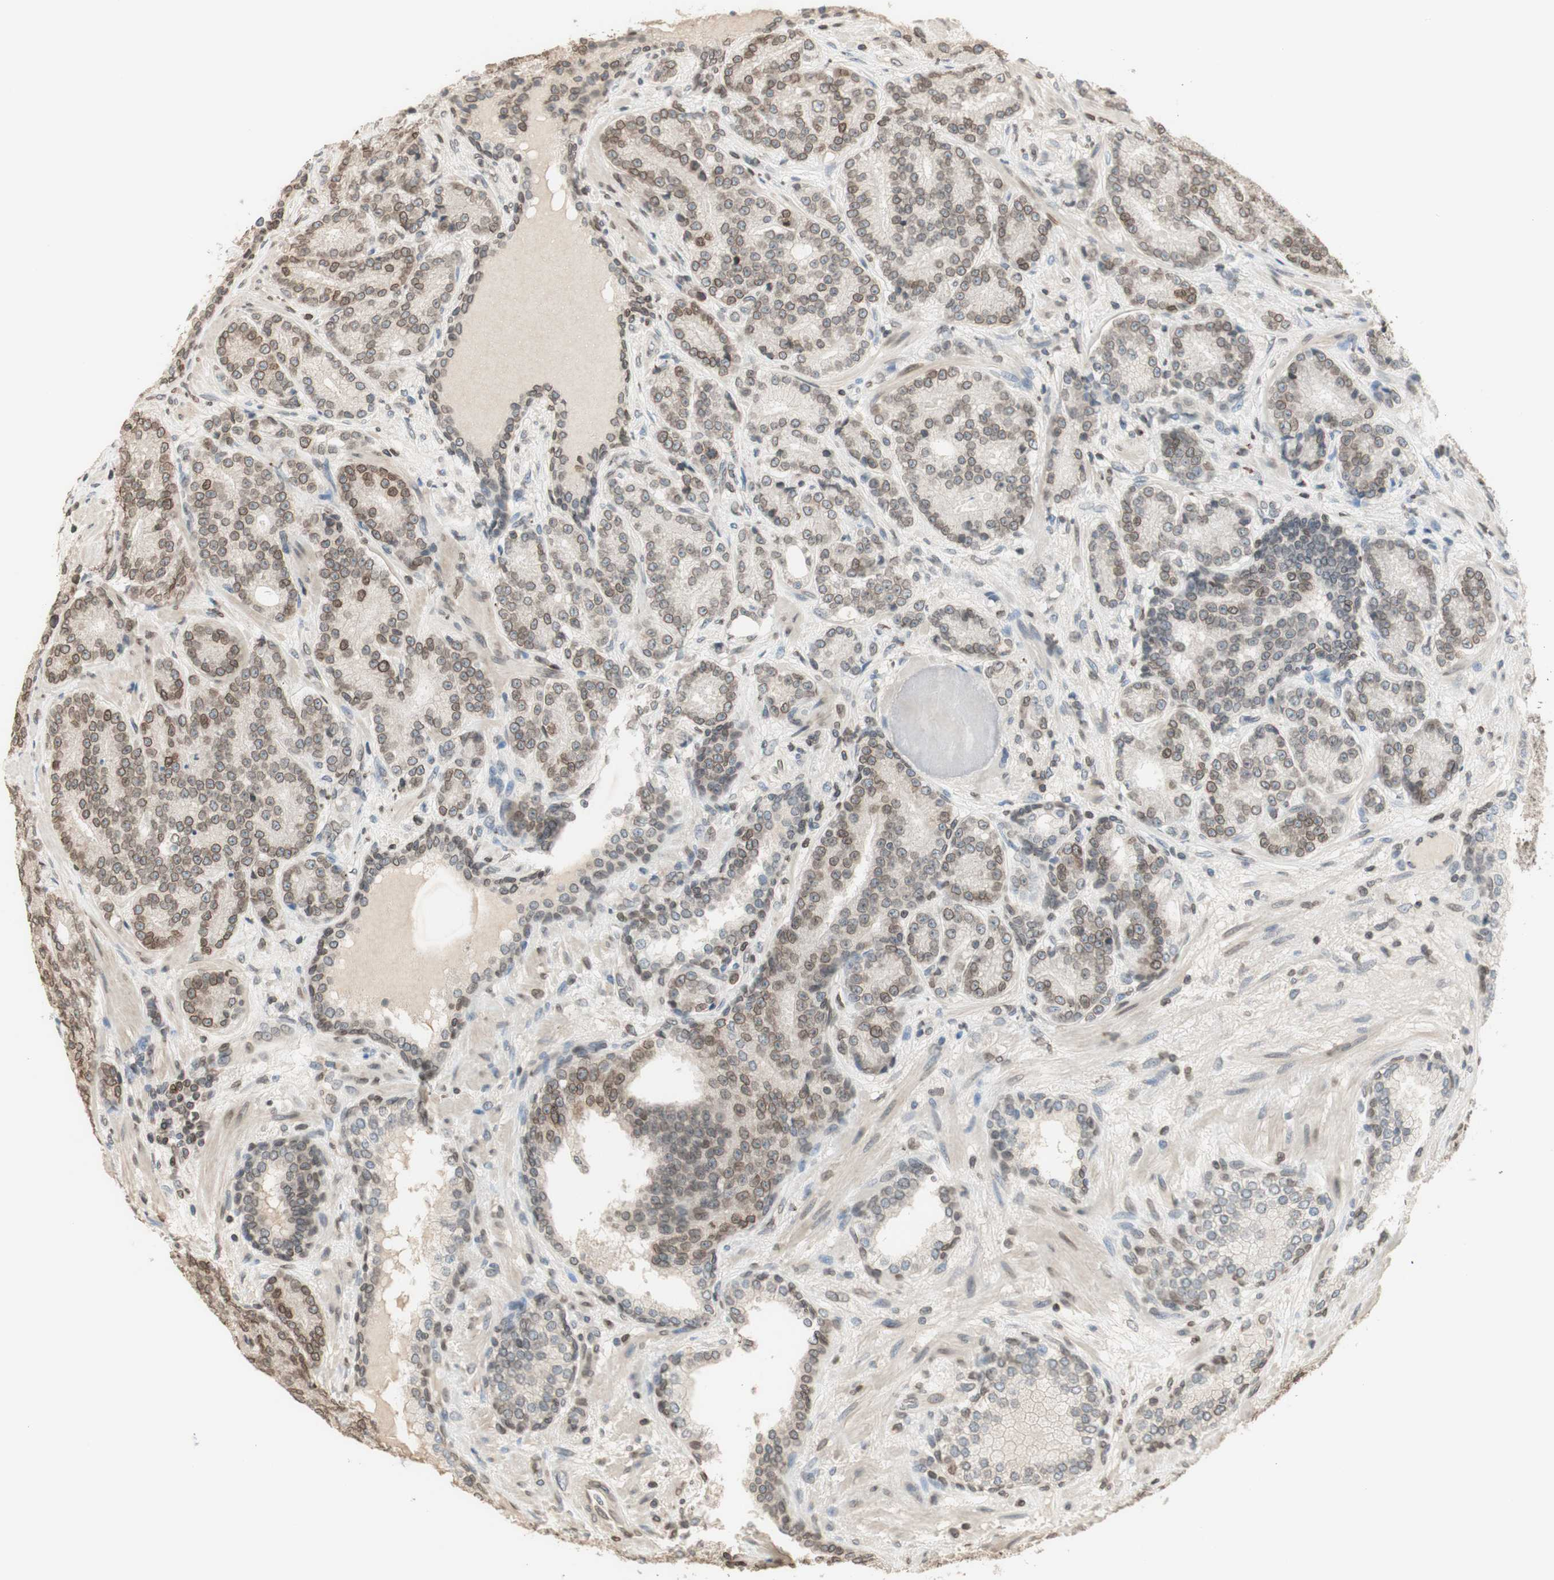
{"staining": {"intensity": "moderate", "quantity": "25%-75%", "location": "cytoplasmic/membranous,nuclear"}, "tissue": "prostate cancer", "cell_type": "Tumor cells", "image_type": "cancer", "snomed": [{"axis": "morphology", "description": "Adenocarcinoma, High grade"}, {"axis": "topography", "description": "Prostate"}], "caption": "Moderate cytoplasmic/membranous and nuclear expression for a protein is seen in about 25%-75% of tumor cells of prostate adenocarcinoma (high-grade) using IHC.", "gene": "TMPO", "patient": {"sex": "male", "age": 61}}